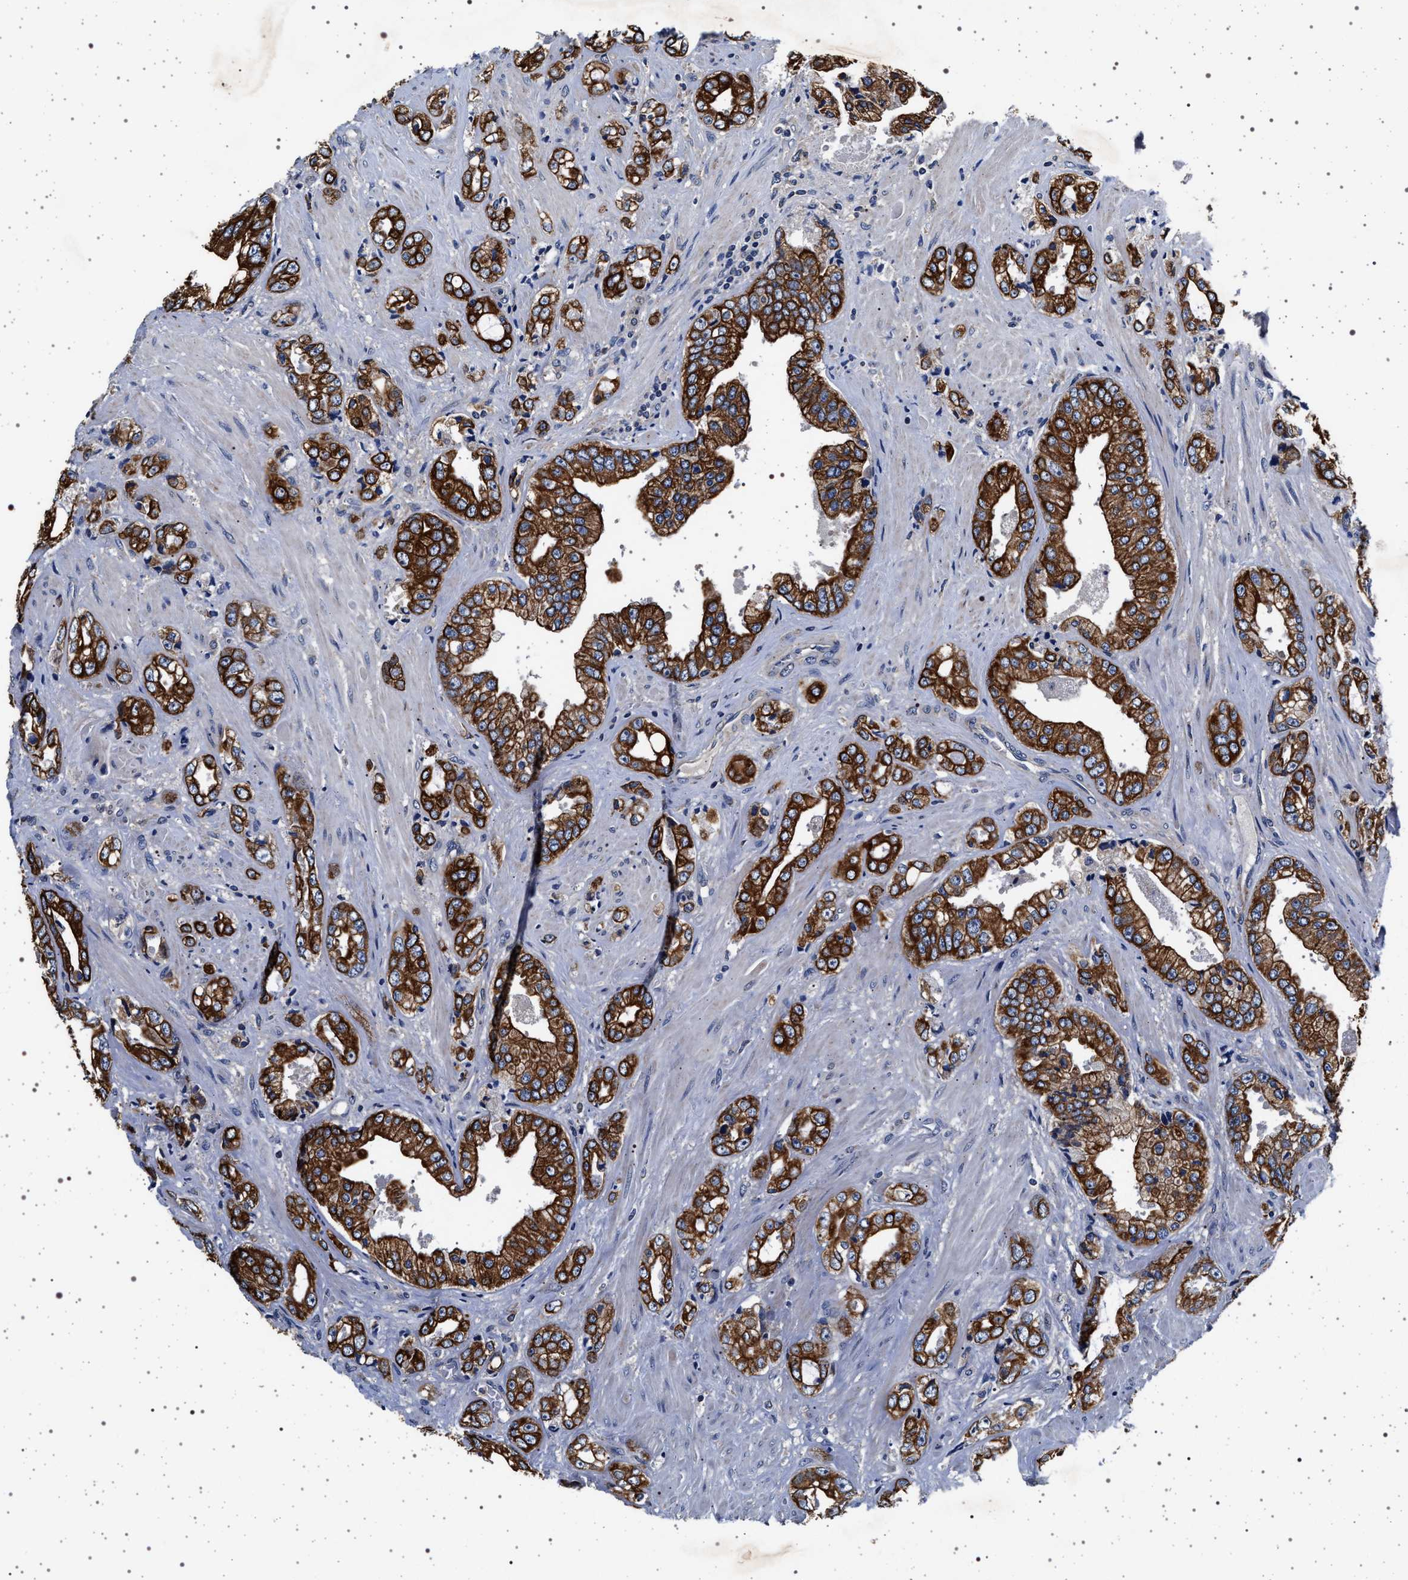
{"staining": {"intensity": "strong", "quantity": ">75%", "location": "cytoplasmic/membranous"}, "tissue": "prostate cancer", "cell_type": "Tumor cells", "image_type": "cancer", "snomed": [{"axis": "morphology", "description": "Adenocarcinoma, High grade"}, {"axis": "topography", "description": "Prostate"}], "caption": "Immunohistochemistry of human prostate high-grade adenocarcinoma displays high levels of strong cytoplasmic/membranous positivity in about >75% of tumor cells. The protein of interest is shown in brown color, while the nuclei are stained blue.", "gene": "MAP3K2", "patient": {"sex": "male", "age": 61}}